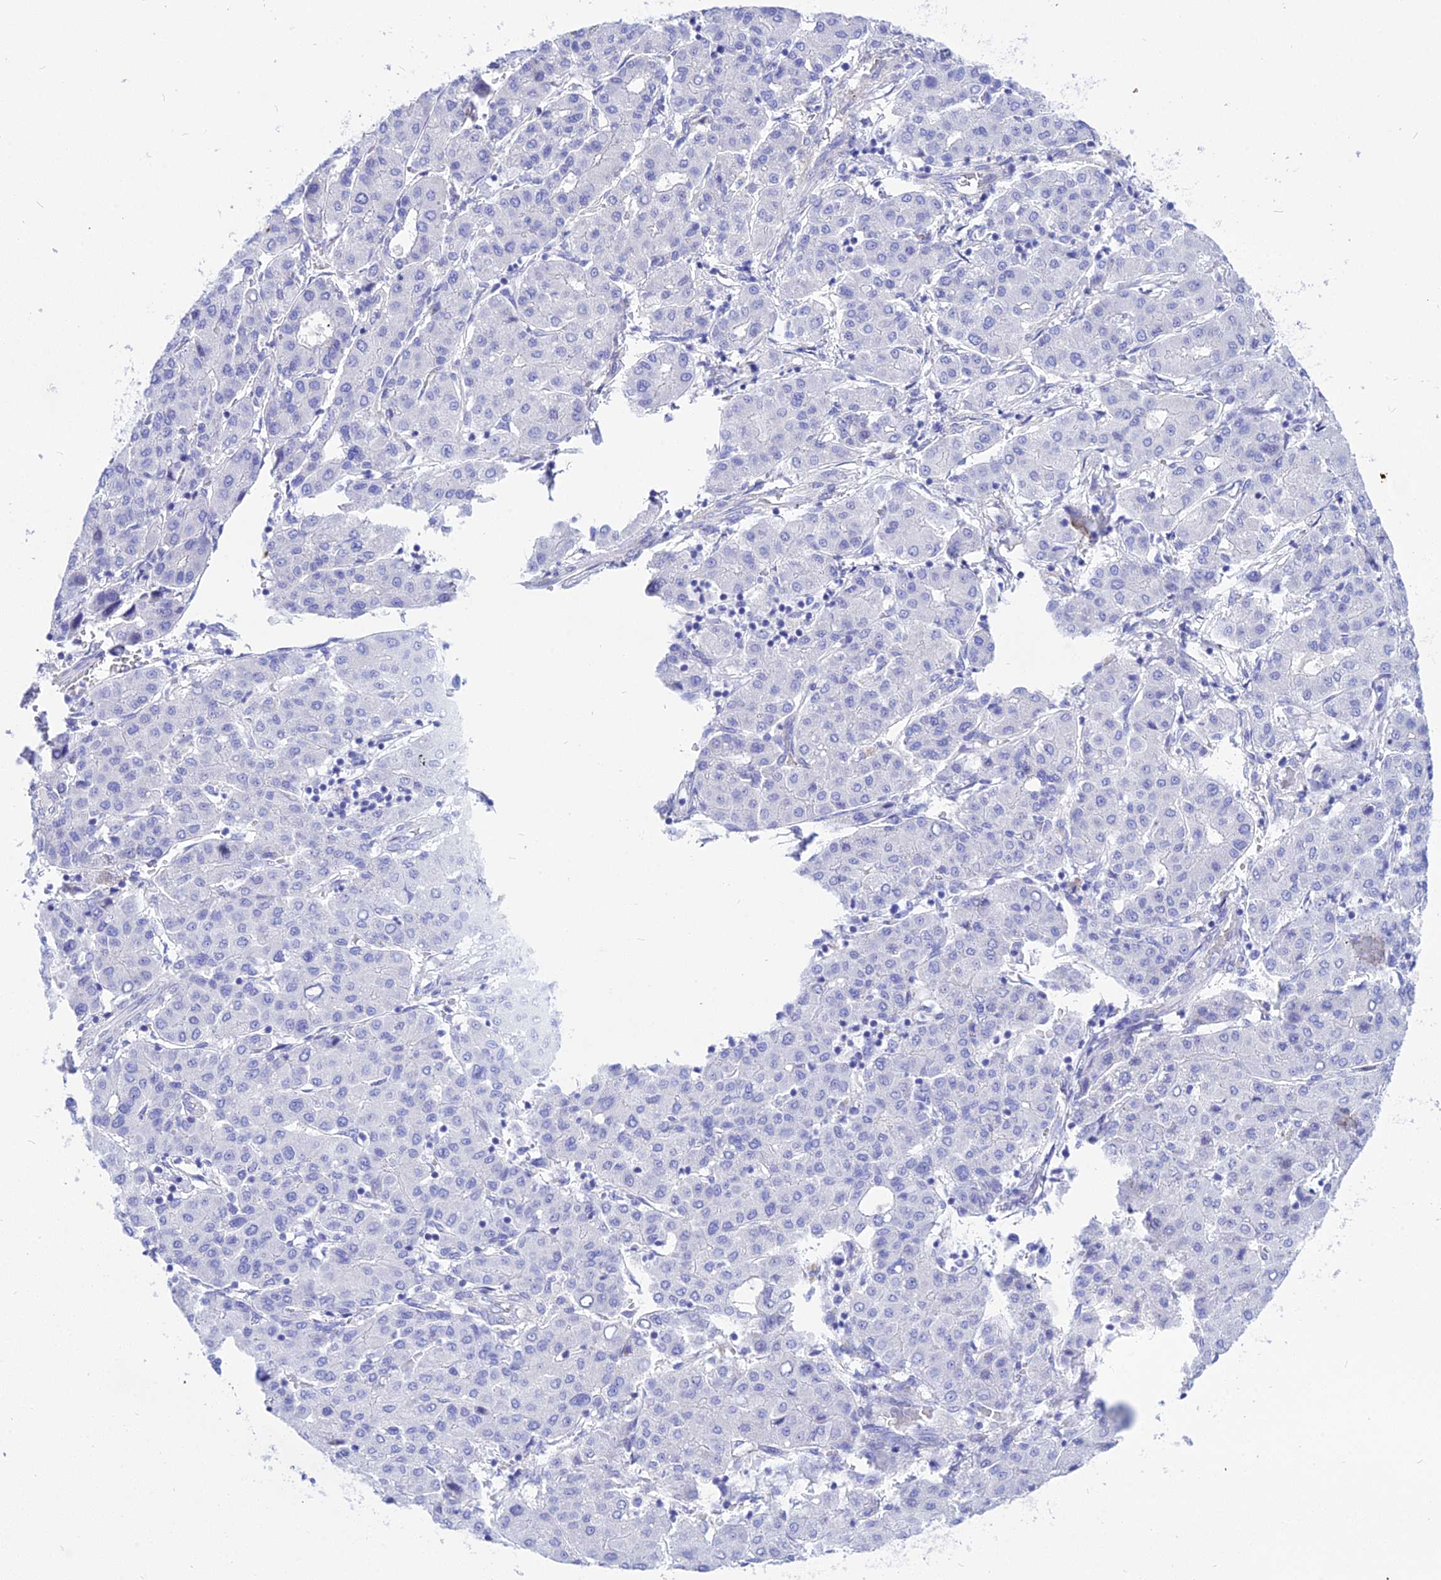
{"staining": {"intensity": "negative", "quantity": "none", "location": "none"}, "tissue": "liver cancer", "cell_type": "Tumor cells", "image_type": "cancer", "snomed": [{"axis": "morphology", "description": "Carcinoma, Hepatocellular, NOS"}, {"axis": "topography", "description": "Liver"}], "caption": "Liver cancer (hepatocellular carcinoma) stained for a protein using immunohistochemistry reveals no staining tumor cells.", "gene": "DEFB107A", "patient": {"sex": "male", "age": 65}}